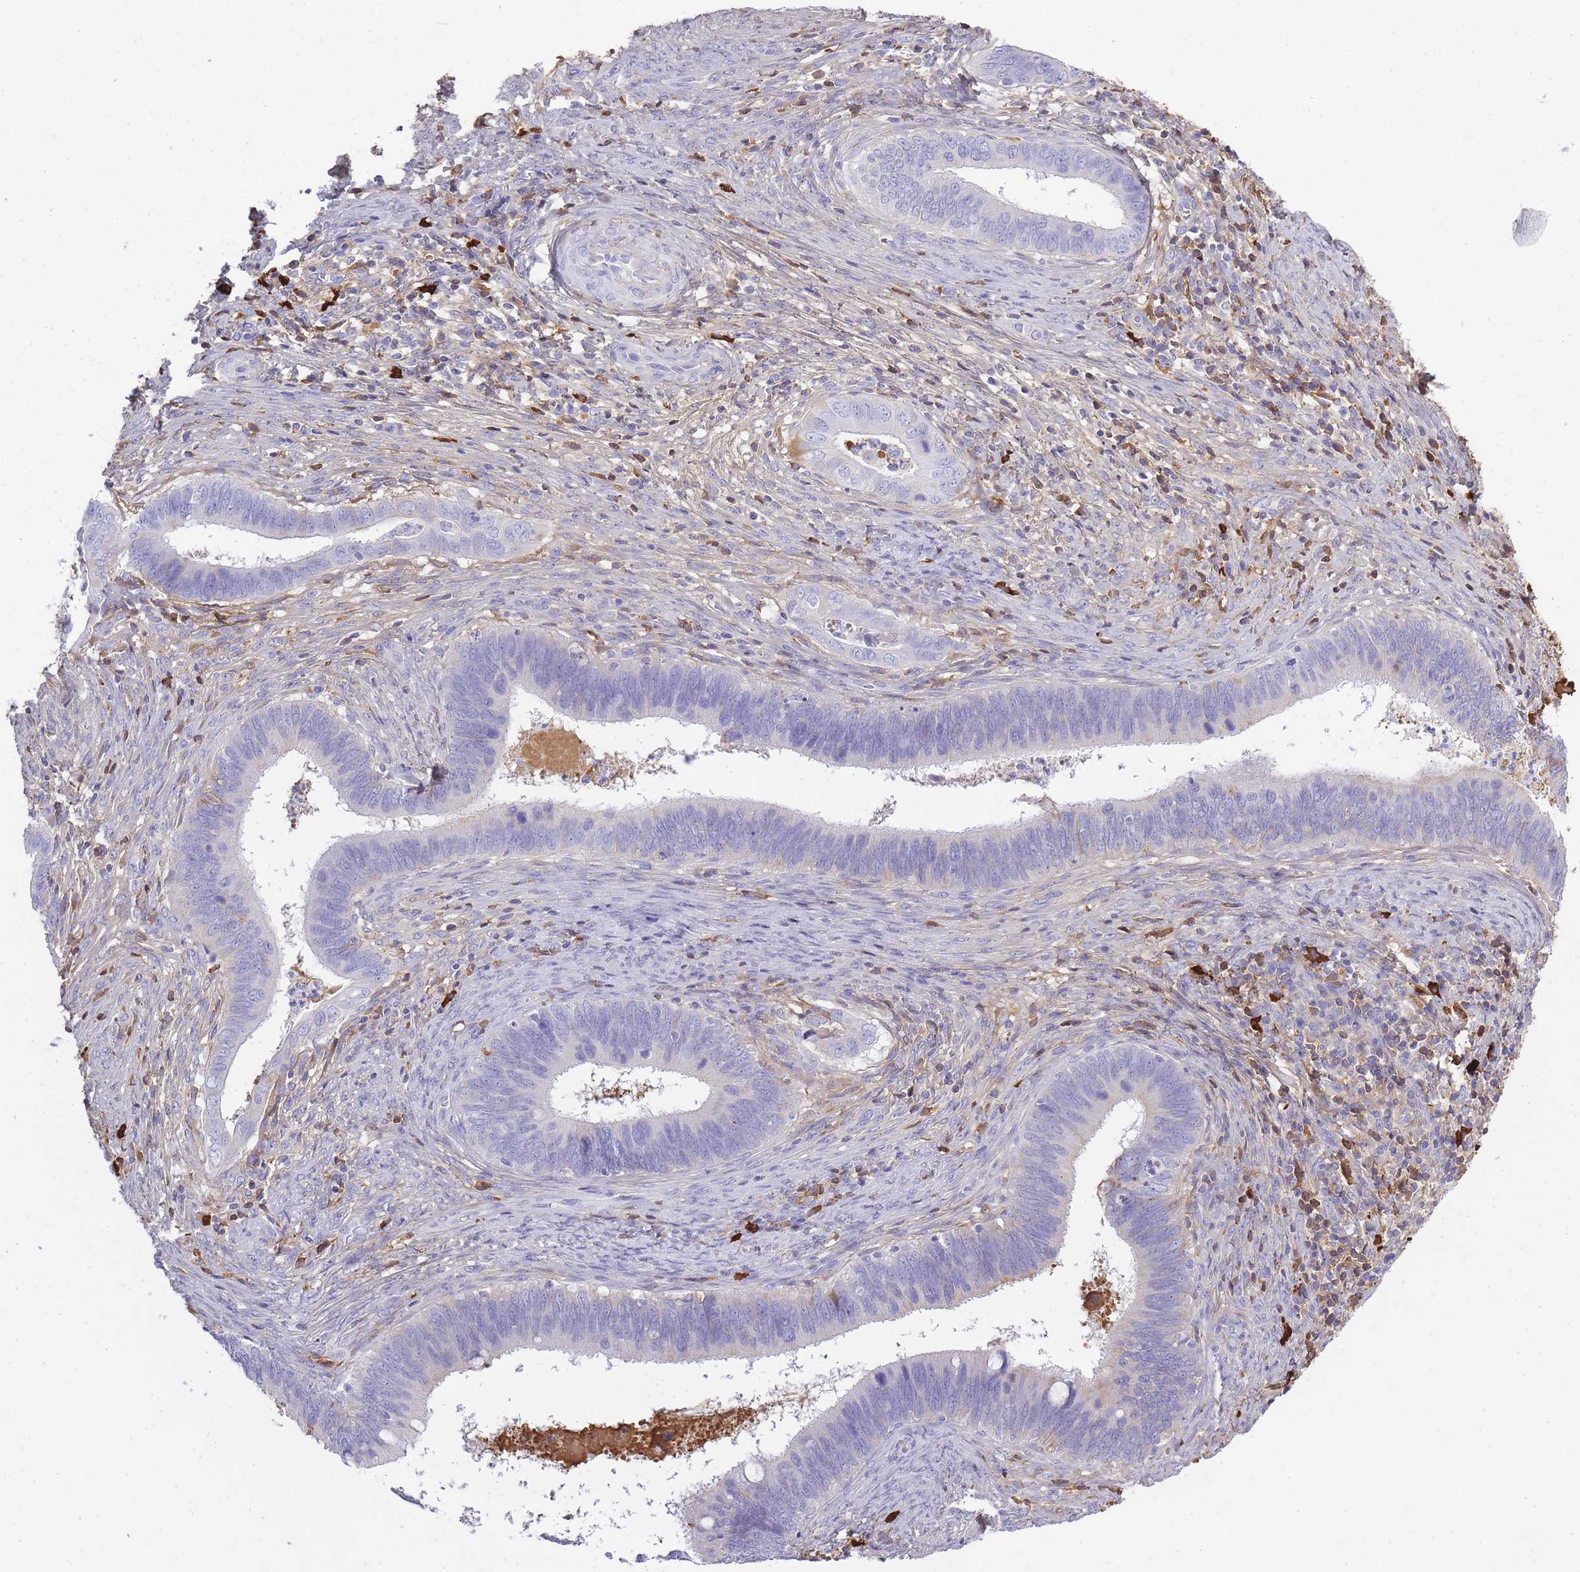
{"staining": {"intensity": "moderate", "quantity": "<25%", "location": "cytoplasmic/membranous"}, "tissue": "cervical cancer", "cell_type": "Tumor cells", "image_type": "cancer", "snomed": [{"axis": "morphology", "description": "Adenocarcinoma, NOS"}, {"axis": "topography", "description": "Cervix"}], "caption": "Cervical adenocarcinoma stained with a brown dye exhibits moderate cytoplasmic/membranous positive staining in approximately <25% of tumor cells.", "gene": "IGKV1D-42", "patient": {"sex": "female", "age": 42}}